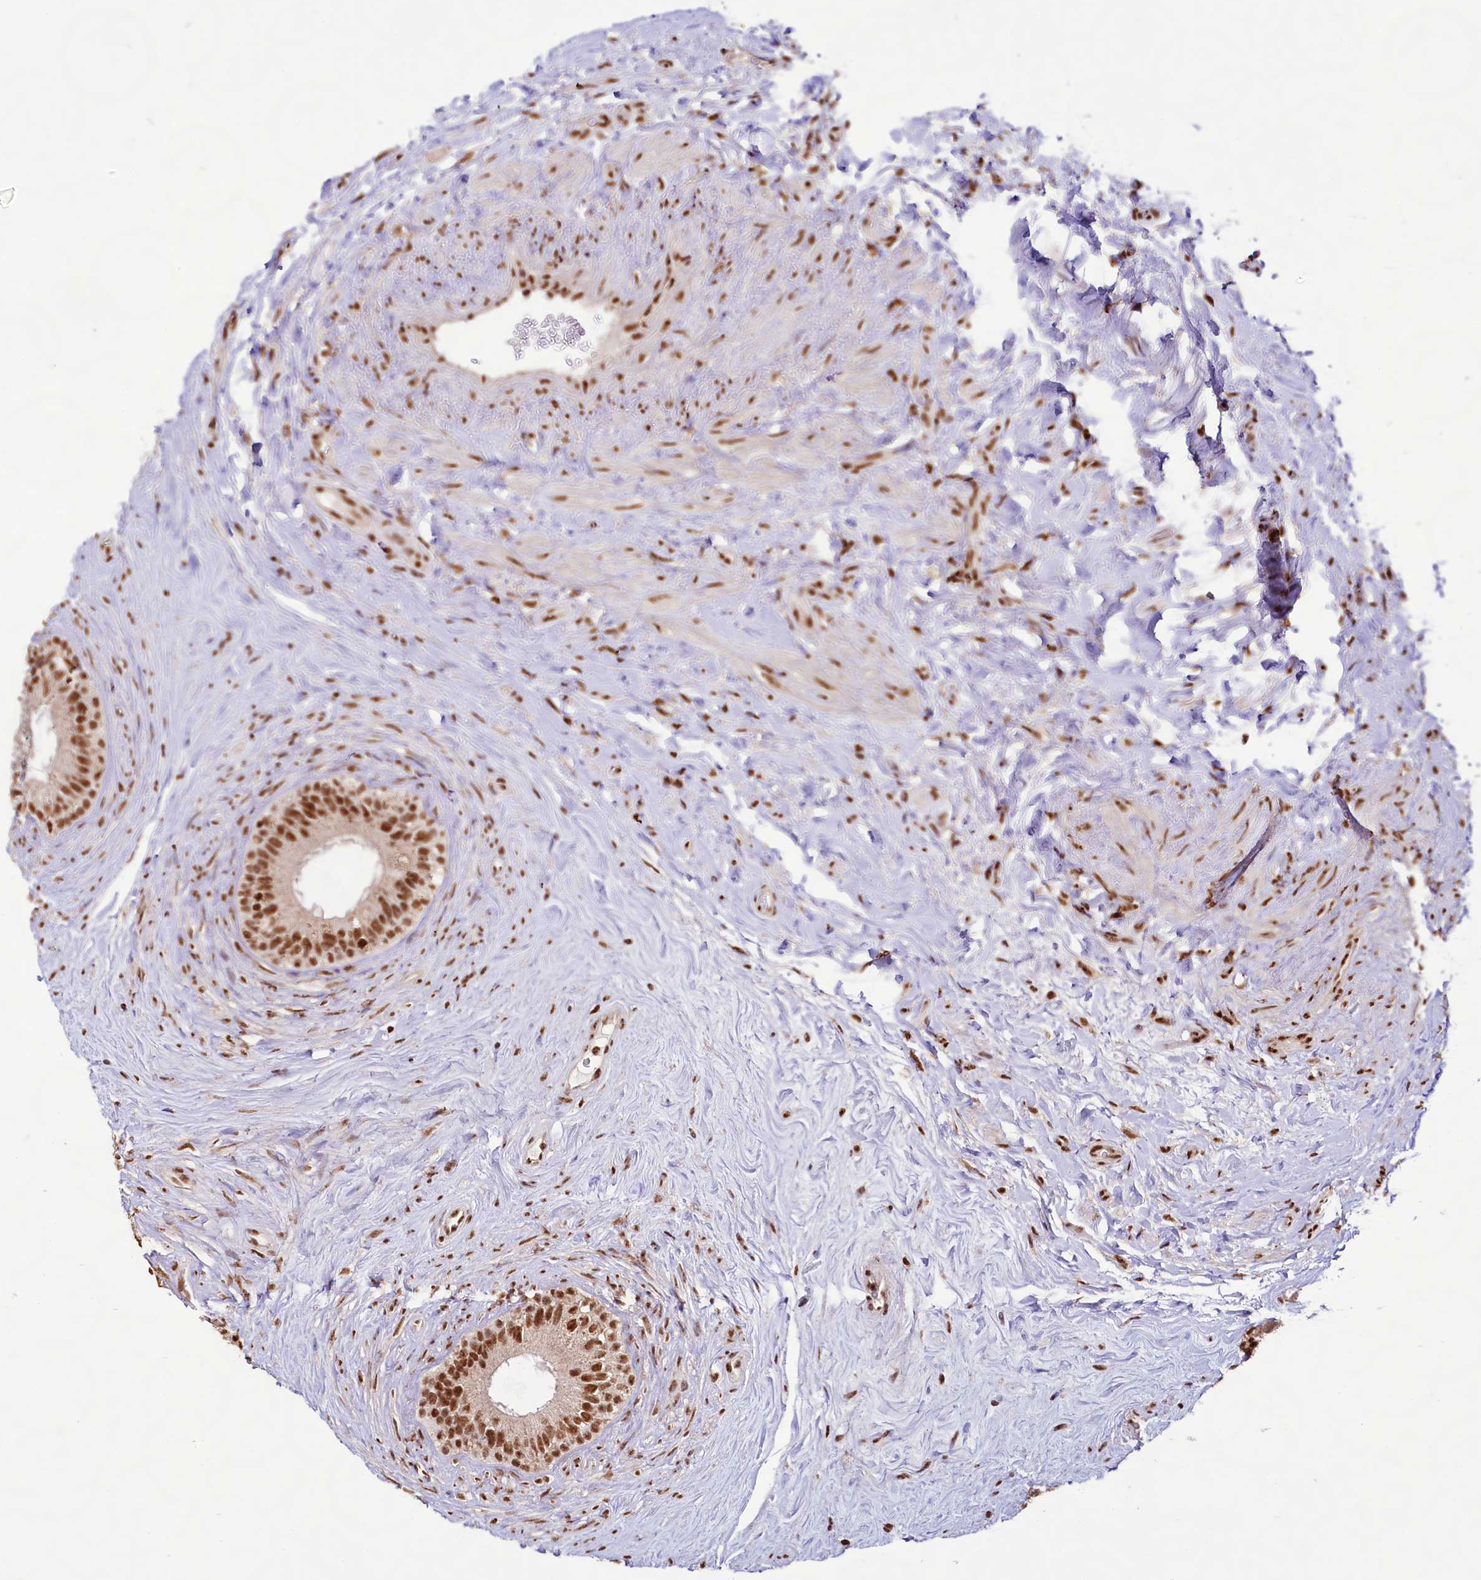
{"staining": {"intensity": "strong", "quantity": ">75%", "location": "nuclear"}, "tissue": "epididymis", "cell_type": "Glandular cells", "image_type": "normal", "snomed": [{"axis": "morphology", "description": "Normal tissue, NOS"}, {"axis": "topography", "description": "Epididymis"}], "caption": "A histopathology image of epididymis stained for a protein demonstrates strong nuclear brown staining in glandular cells. (IHC, brightfield microscopy, high magnification).", "gene": "HIRA", "patient": {"sex": "male", "age": 84}}